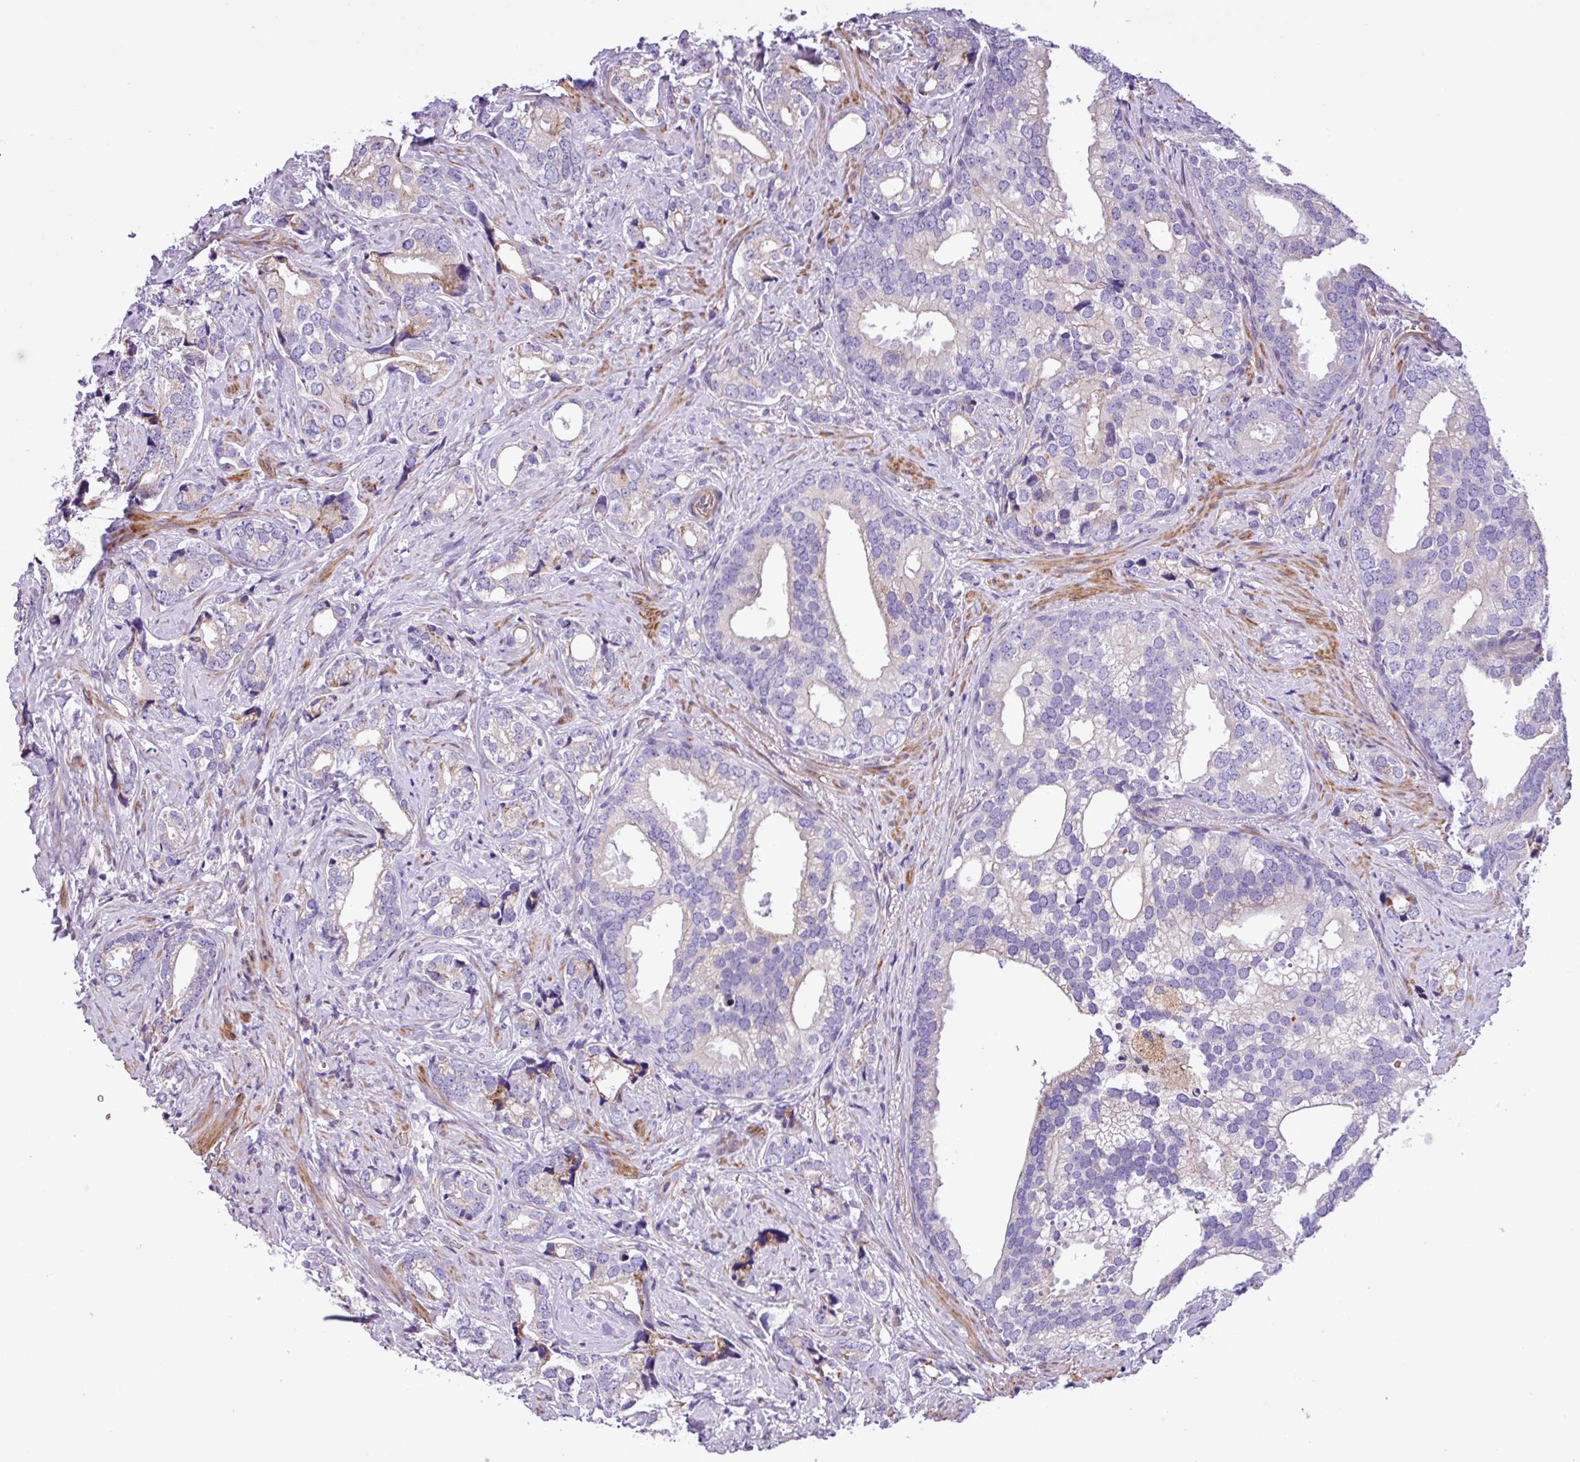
{"staining": {"intensity": "negative", "quantity": "none", "location": "none"}, "tissue": "prostate cancer", "cell_type": "Tumor cells", "image_type": "cancer", "snomed": [{"axis": "morphology", "description": "Adenocarcinoma, High grade"}, {"axis": "topography", "description": "Prostate"}], "caption": "The image demonstrates no significant expression in tumor cells of prostate cancer (adenocarcinoma (high-grade)). Nuclei are stained in blue.", "gene": "C11orf91", "patient": {"sex": "male", "age": 75}}